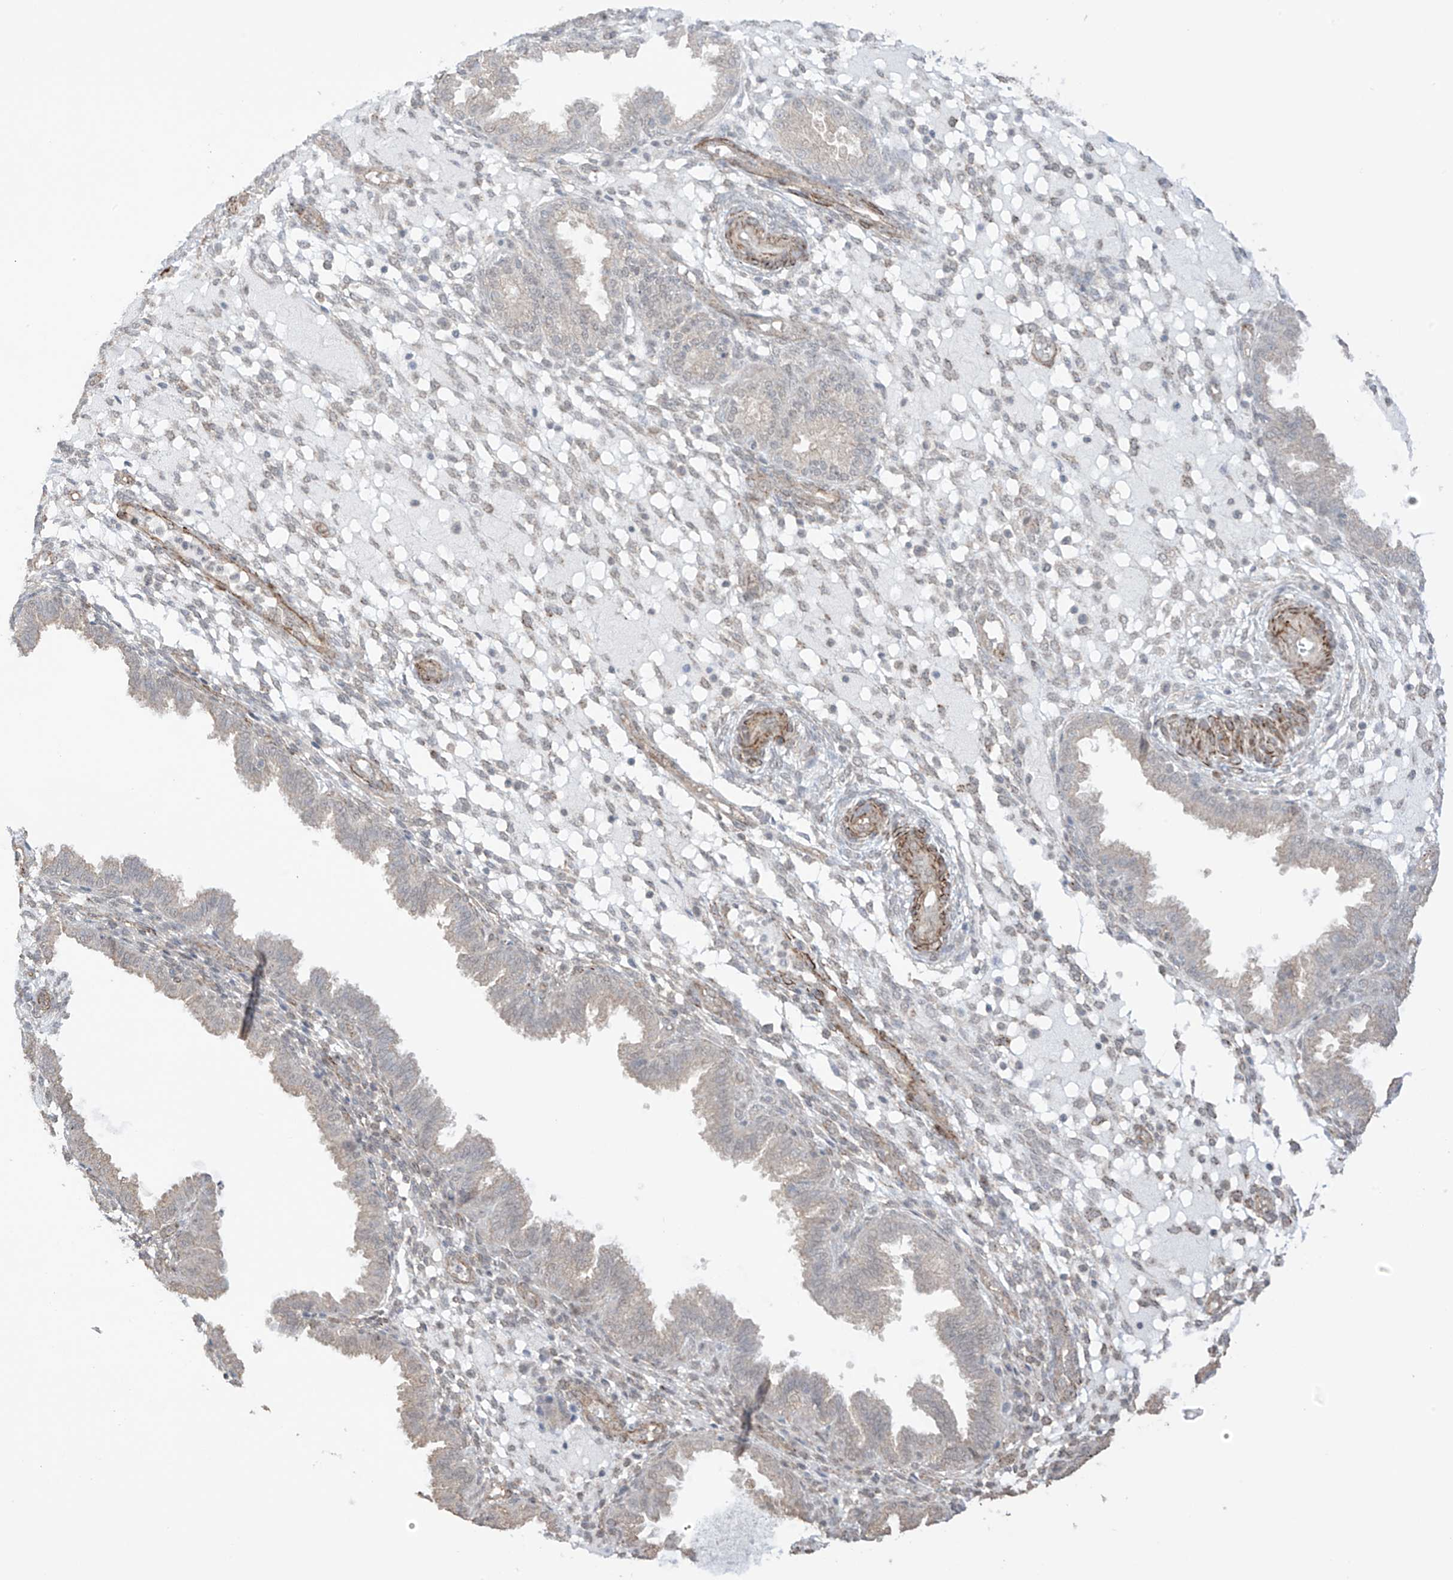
{"staining": {"intensity": "negative", "quantity": "none", "location": "none"}, "tissue": "endometrium", "cell_type": "Cells in endometrial stroma", "image_type": "normal", "snomed": [{"axis": "morphology", "description": "Normal tissue, NOS"}, {"axis": "topography", "description": "Endometrium"}], "caption": "This image is of benign endometrium stained with immunohistochemistry (IHC) to label a protein in brown with the nuclei are counter-stained blue. There is no staining in cells in endometrial stroma. (DAB immunohistochemistry (IHC) visualized using brightfield microscopy, high magnification).", "gene": "TTLL5", "patient": {"sex": "female", "age": 33}}